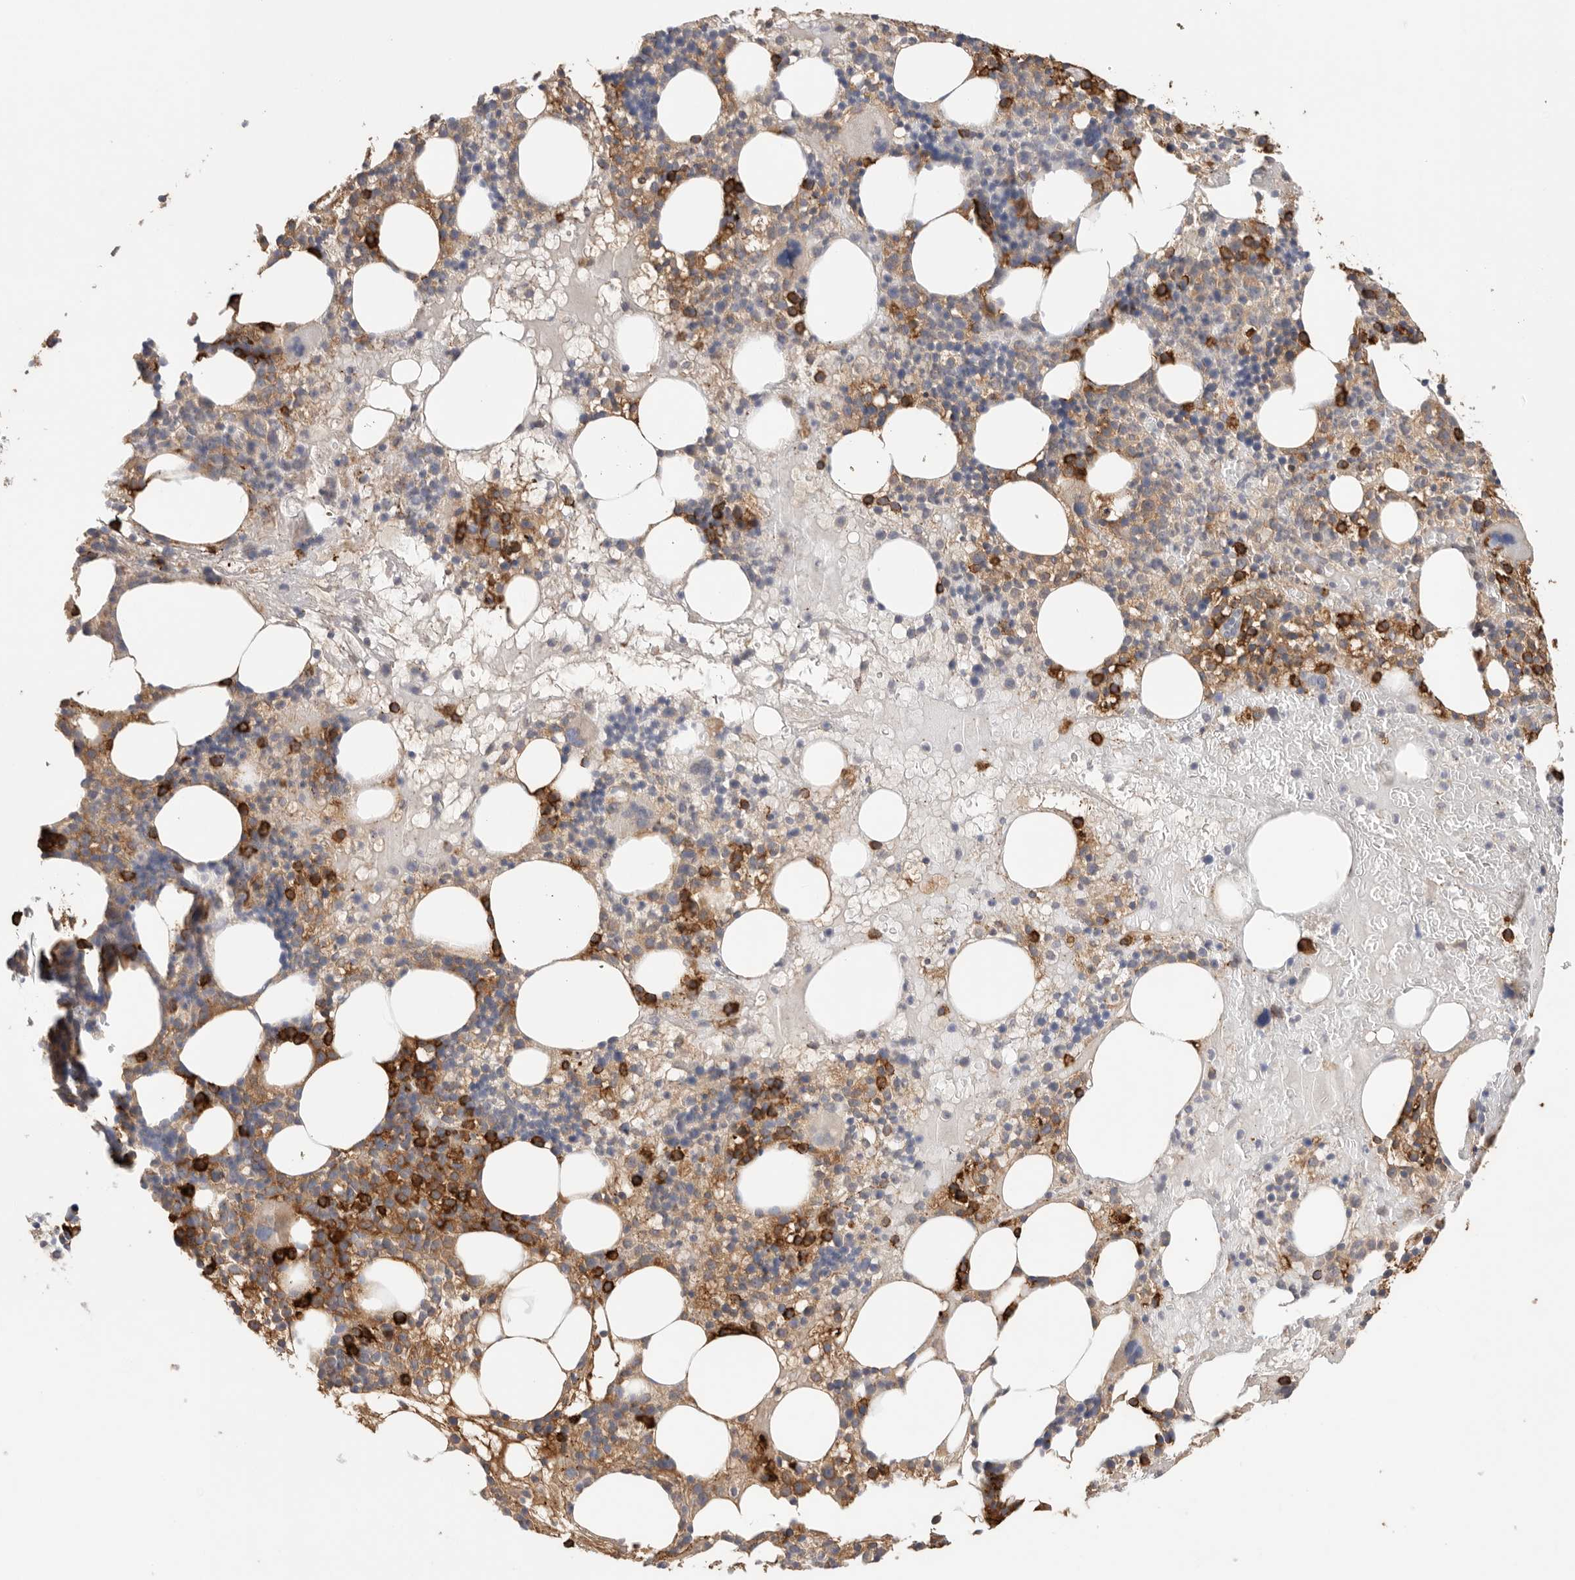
{"staining": {"intensity": "strong", "quantity": "<25%", "location": "cytoplasmic/membranous"}, "tissue": "bone marrow", "cell_type": "Hematopoietic cells", "image_type": "normal", "snomed": [{"axis": "morphology", "description": "Normal tissue, NOS"}, {"axis": "morphology", "description": "Inflammation, NOS"}, {"axis": "topography", "description": "Bone marrow"}], "caption": "Immunohistochemistry (IHC) of benign human bone marrow reveals medium levels of strong cytoplasmic/membranous expression in about <25% of hematopoietic cells.", "gene": "BLOC1S5", "patient": {"sex": "female", "age": 77}}